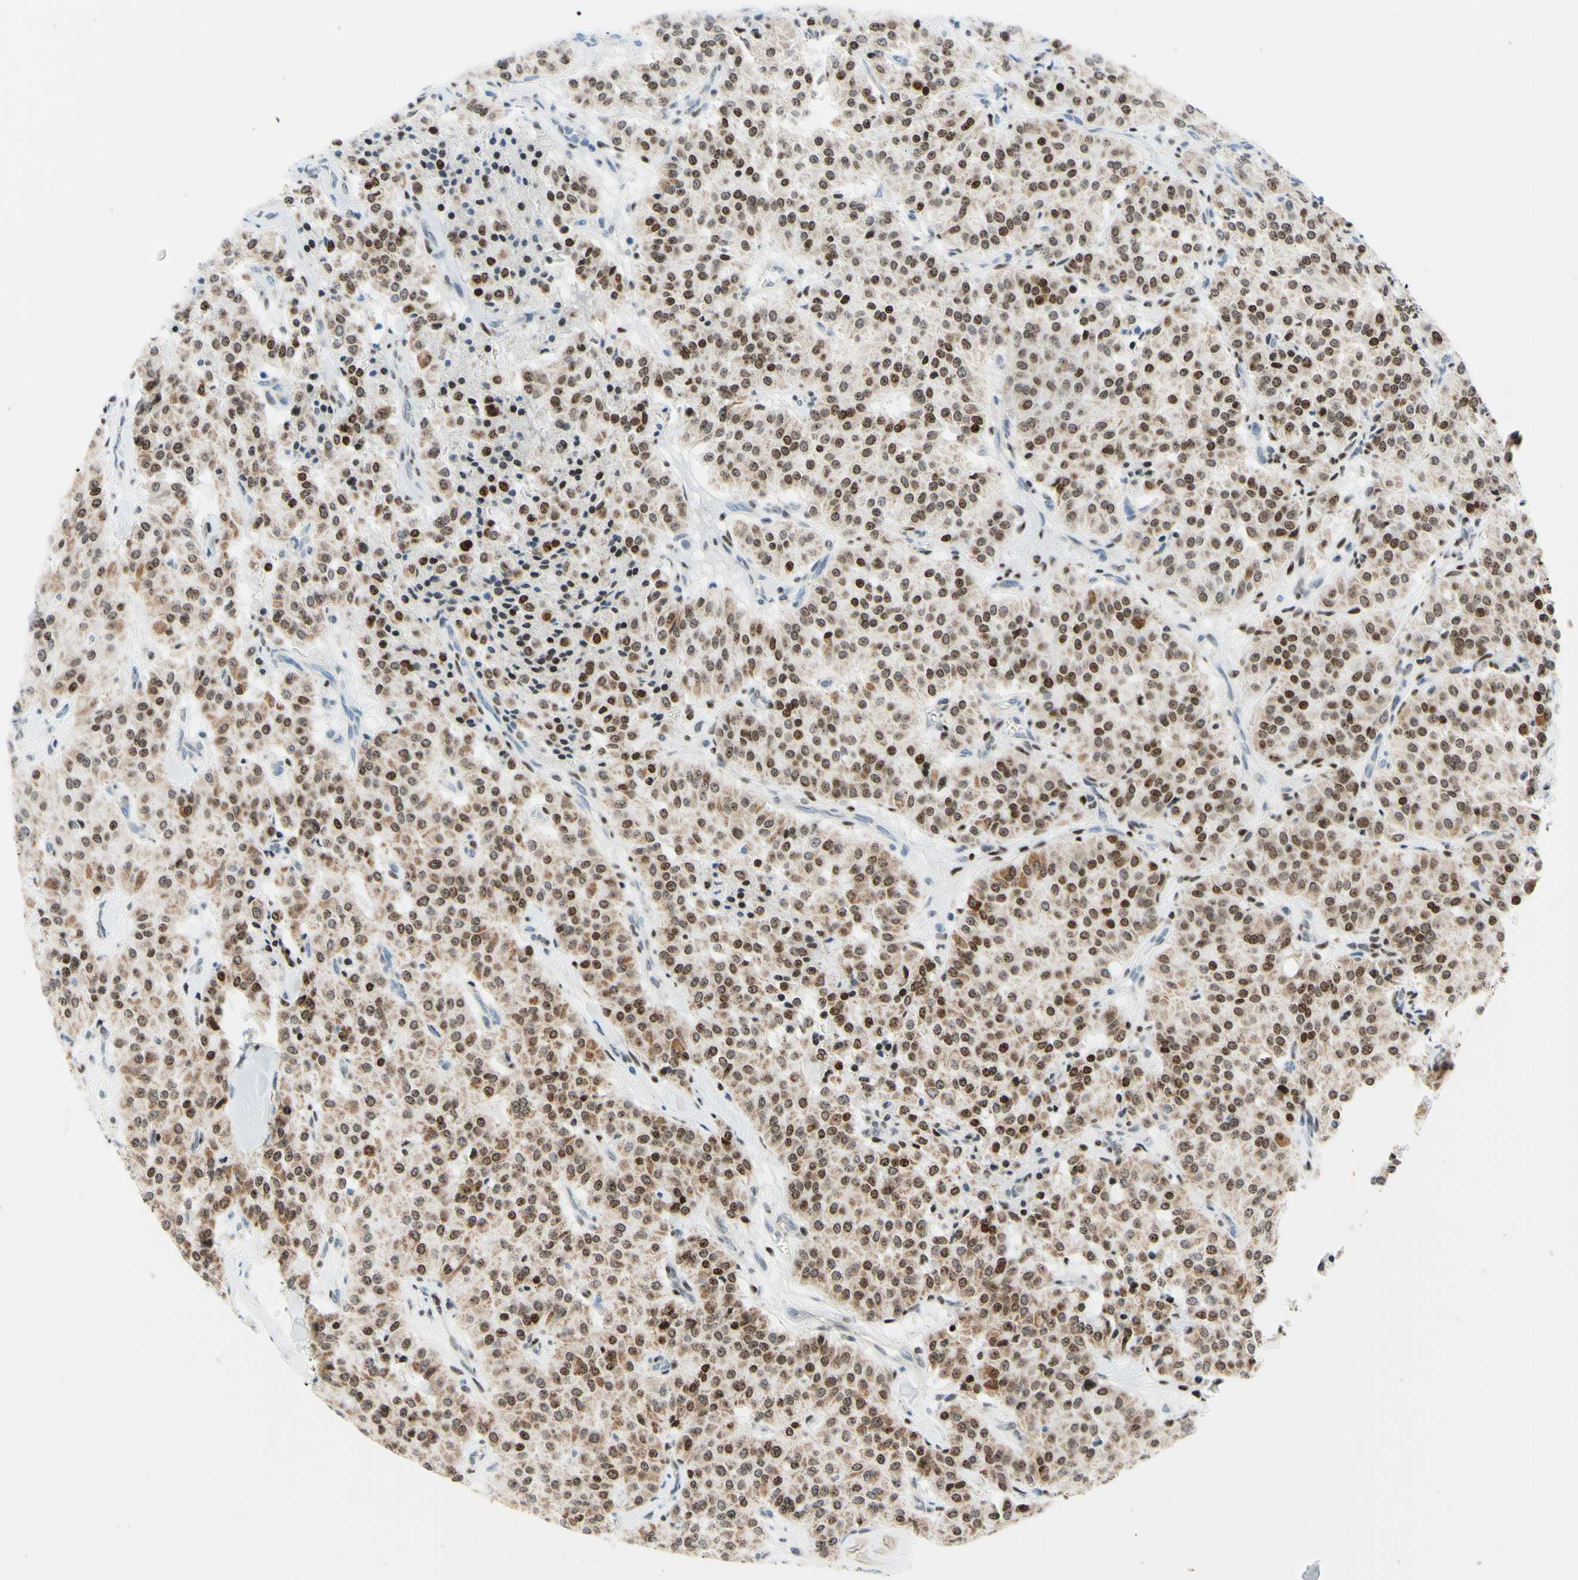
{"staining": {"intensity": "moderate", "quantity": ">75%", "location": "cytoplasmic/membranous,nuclear"}, "tissue": "carcinoid", "cell_type": "Tumor cells", "image_type": "cancer", "snomed": [{"axis": "morphology", "description": "Carcinoid, malignant, NOS"}, {"axis": "topography", "description": "Lung"}], "caption": "Brown immunohistochemical staining in carcinoid reveals moderate cytoplasmic/membranous and nuclear positivity in approximately >75% of tumor cells.", "gene": "CBX7", "patient": {"sex": "male", "age": 30}}